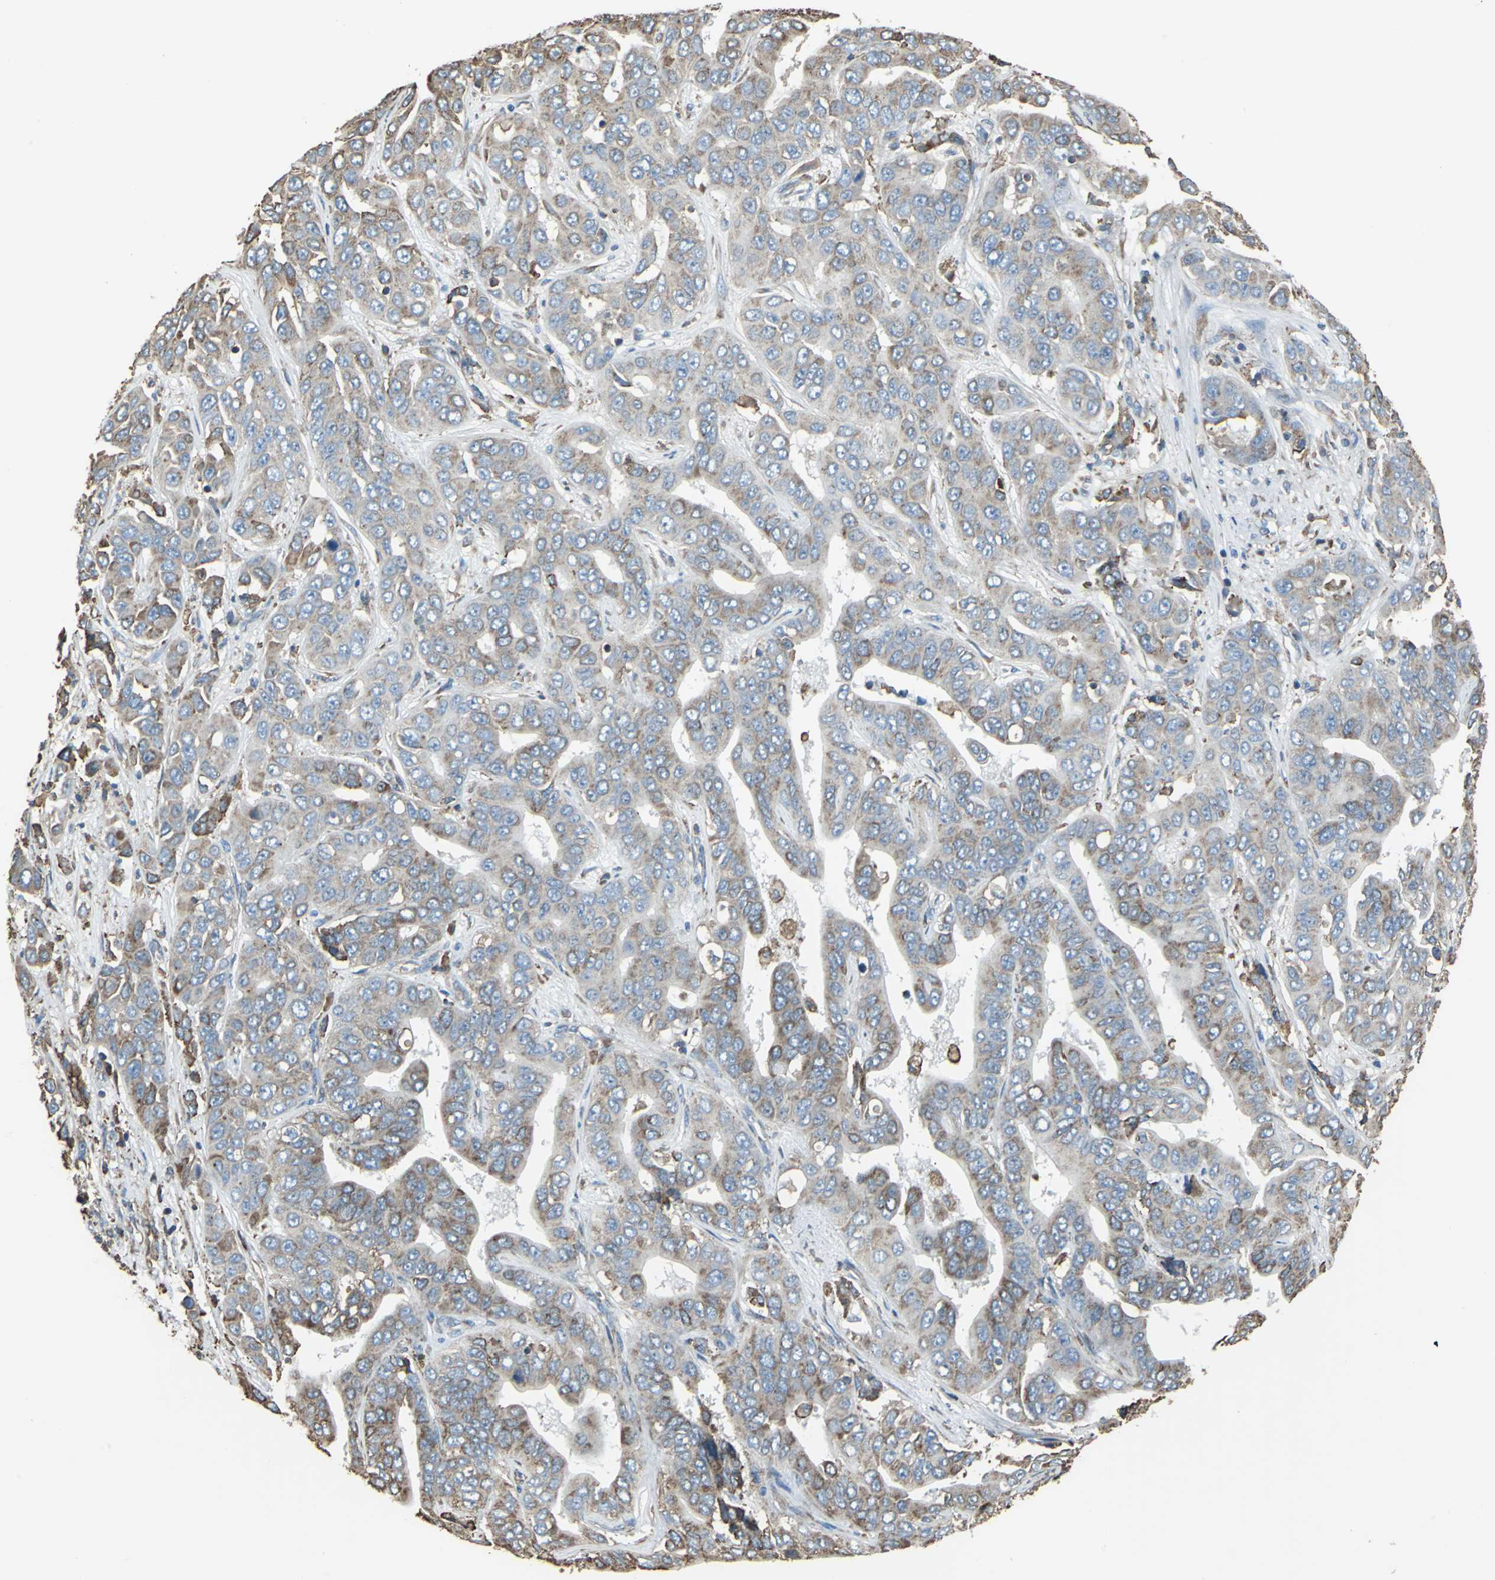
{"staining": {"intensity": "moderate", "quantity": ">75%", "location": "cytoplasmic/membranous"}, "tissue": "liver cancer", "cell_type": "Tumor cells", "image_type": "cancer", "snomed": [{"axis": "morphology", "description": "Cholangiocarcinoma"}, {"axis": "topography", "description": "Liver"}], "caption": "Immunohistochemistry (IHC) (DAB) staining of human cholangiocarcinoma (liver) exhibits moderate cytoplasmic/membranous protein positivity in about >75% of tumor cells.", "gene": "GPANK1", "patient": {"sex": "female", "age": 52}}